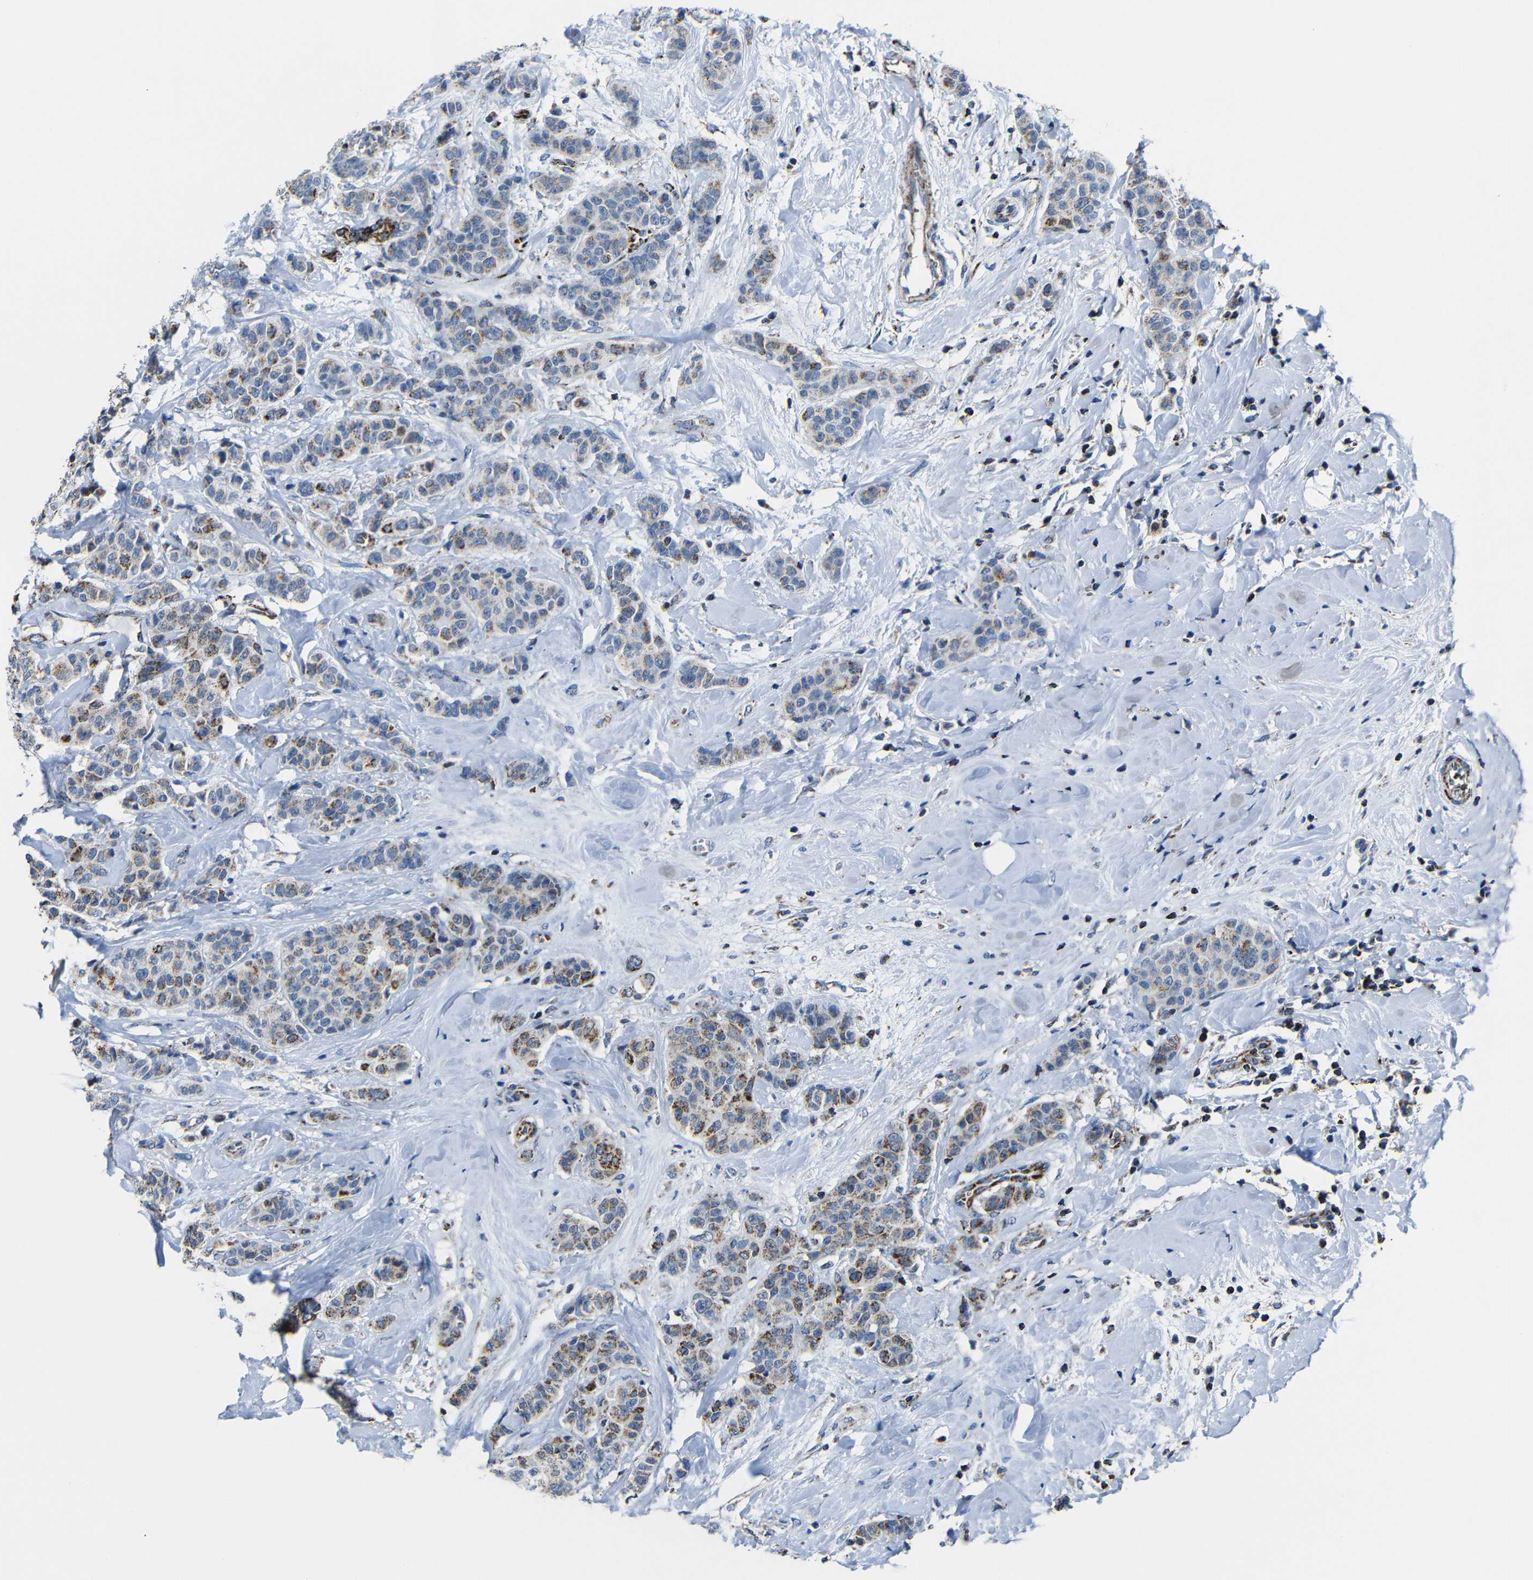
{"staining": {"intensity": "moderate", "quantity": "25%-75%", "location": "cytoplasmic/membranous"}, "tissue": "breast cancer", "cell_type": "Tumor cells", "image_type": "cancer", "snomed": [{"axis": "morphology", "description": "Normal tissue, NOS"}, {"axis": "morphology", "description": "Duct carcinoma"}, {"axis": "topography", "description": "Breast"}], "caption": "Protein analysis of breast cancer (intraductal carcinoma) tissue reveals moderate cytoplasmic/membranous positivity in about 25%-75% of tumor cells.", "gene": "CA5B", "patient": {"sex": "female", "age": 40}}